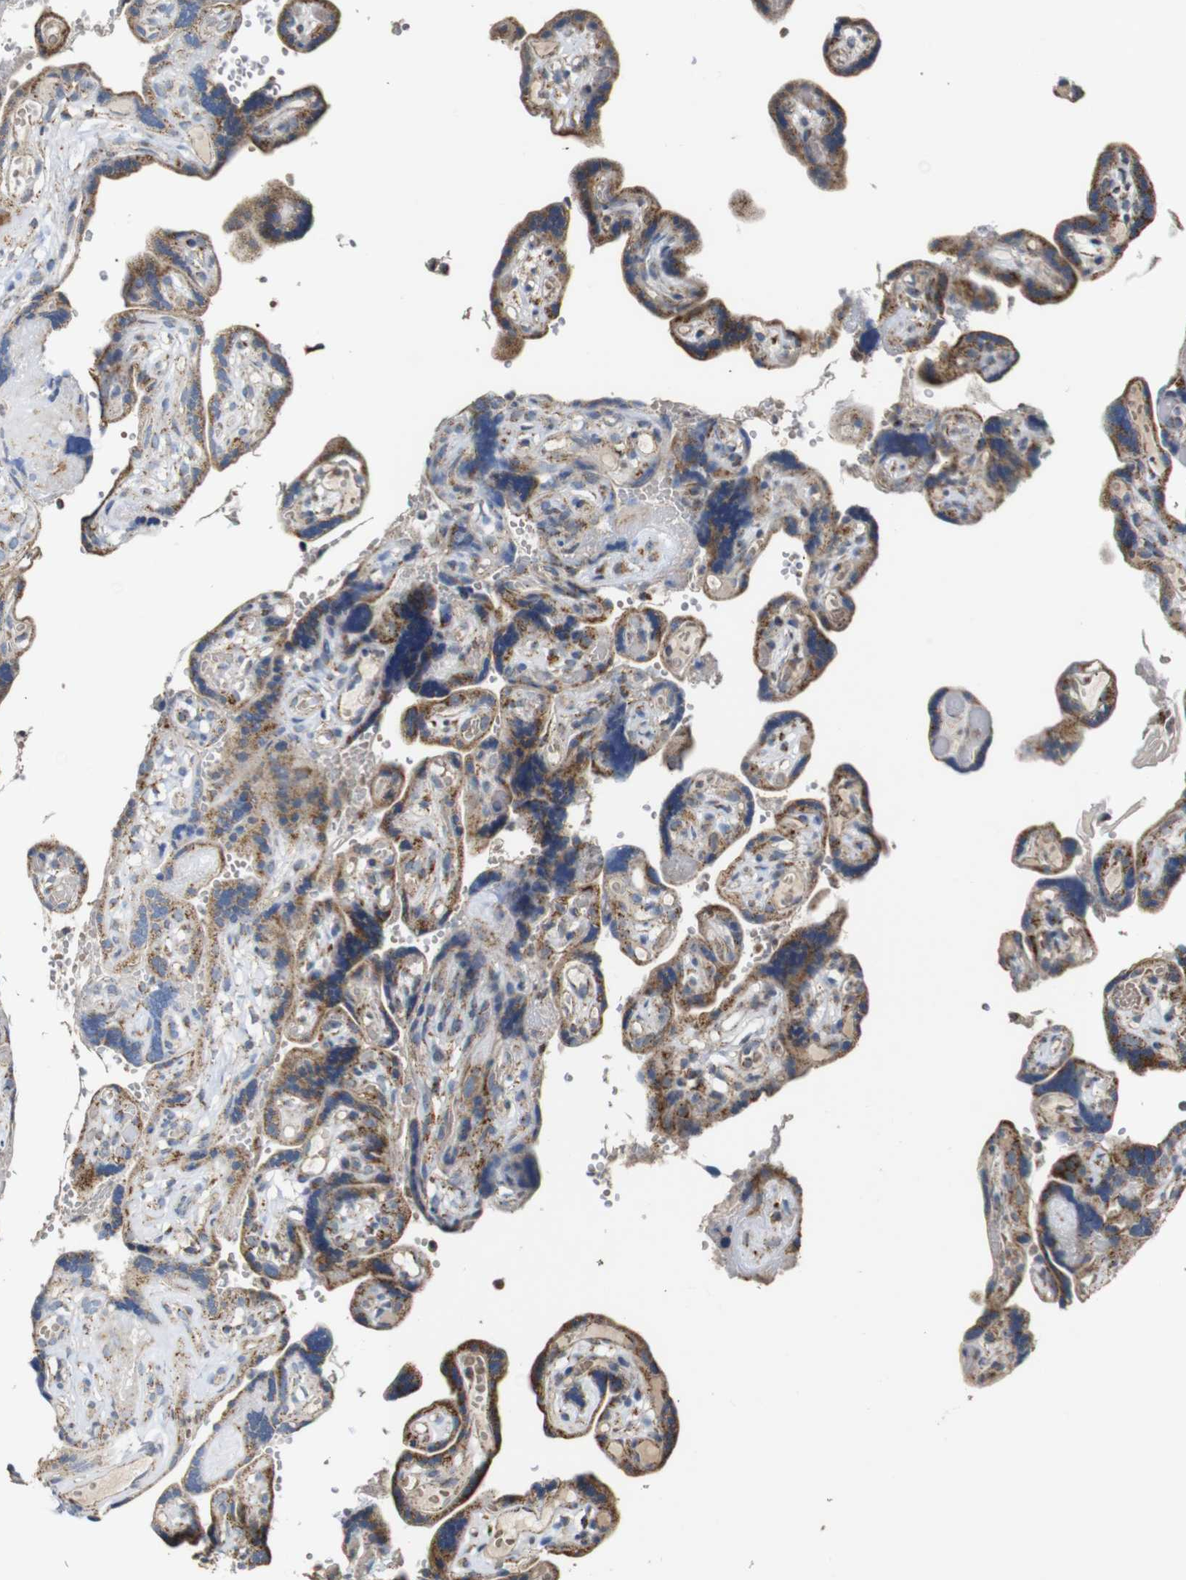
{"staining": {"intensity": "moderate", "quantity": ">75%", "location": "cytoplasmic/membranous"}, "tissue": "placenta", "cell_type": "Decidual cells", "image_type": "normal", "snomed": [{"axis": "morphology", "description": "Normal tissue, NOS"}, {"axis": "topography", "description": "Placenta"}], "caption": "IHC (DAB (3,3'-diaminobenzidine)) staining of normal human placenta exhibits moderate cytoplasmic/membranous protein positivity in approximately >75% of decidual cells.", "gene": "NR3C2", "patient": {"sex": "female", "age": 30}}